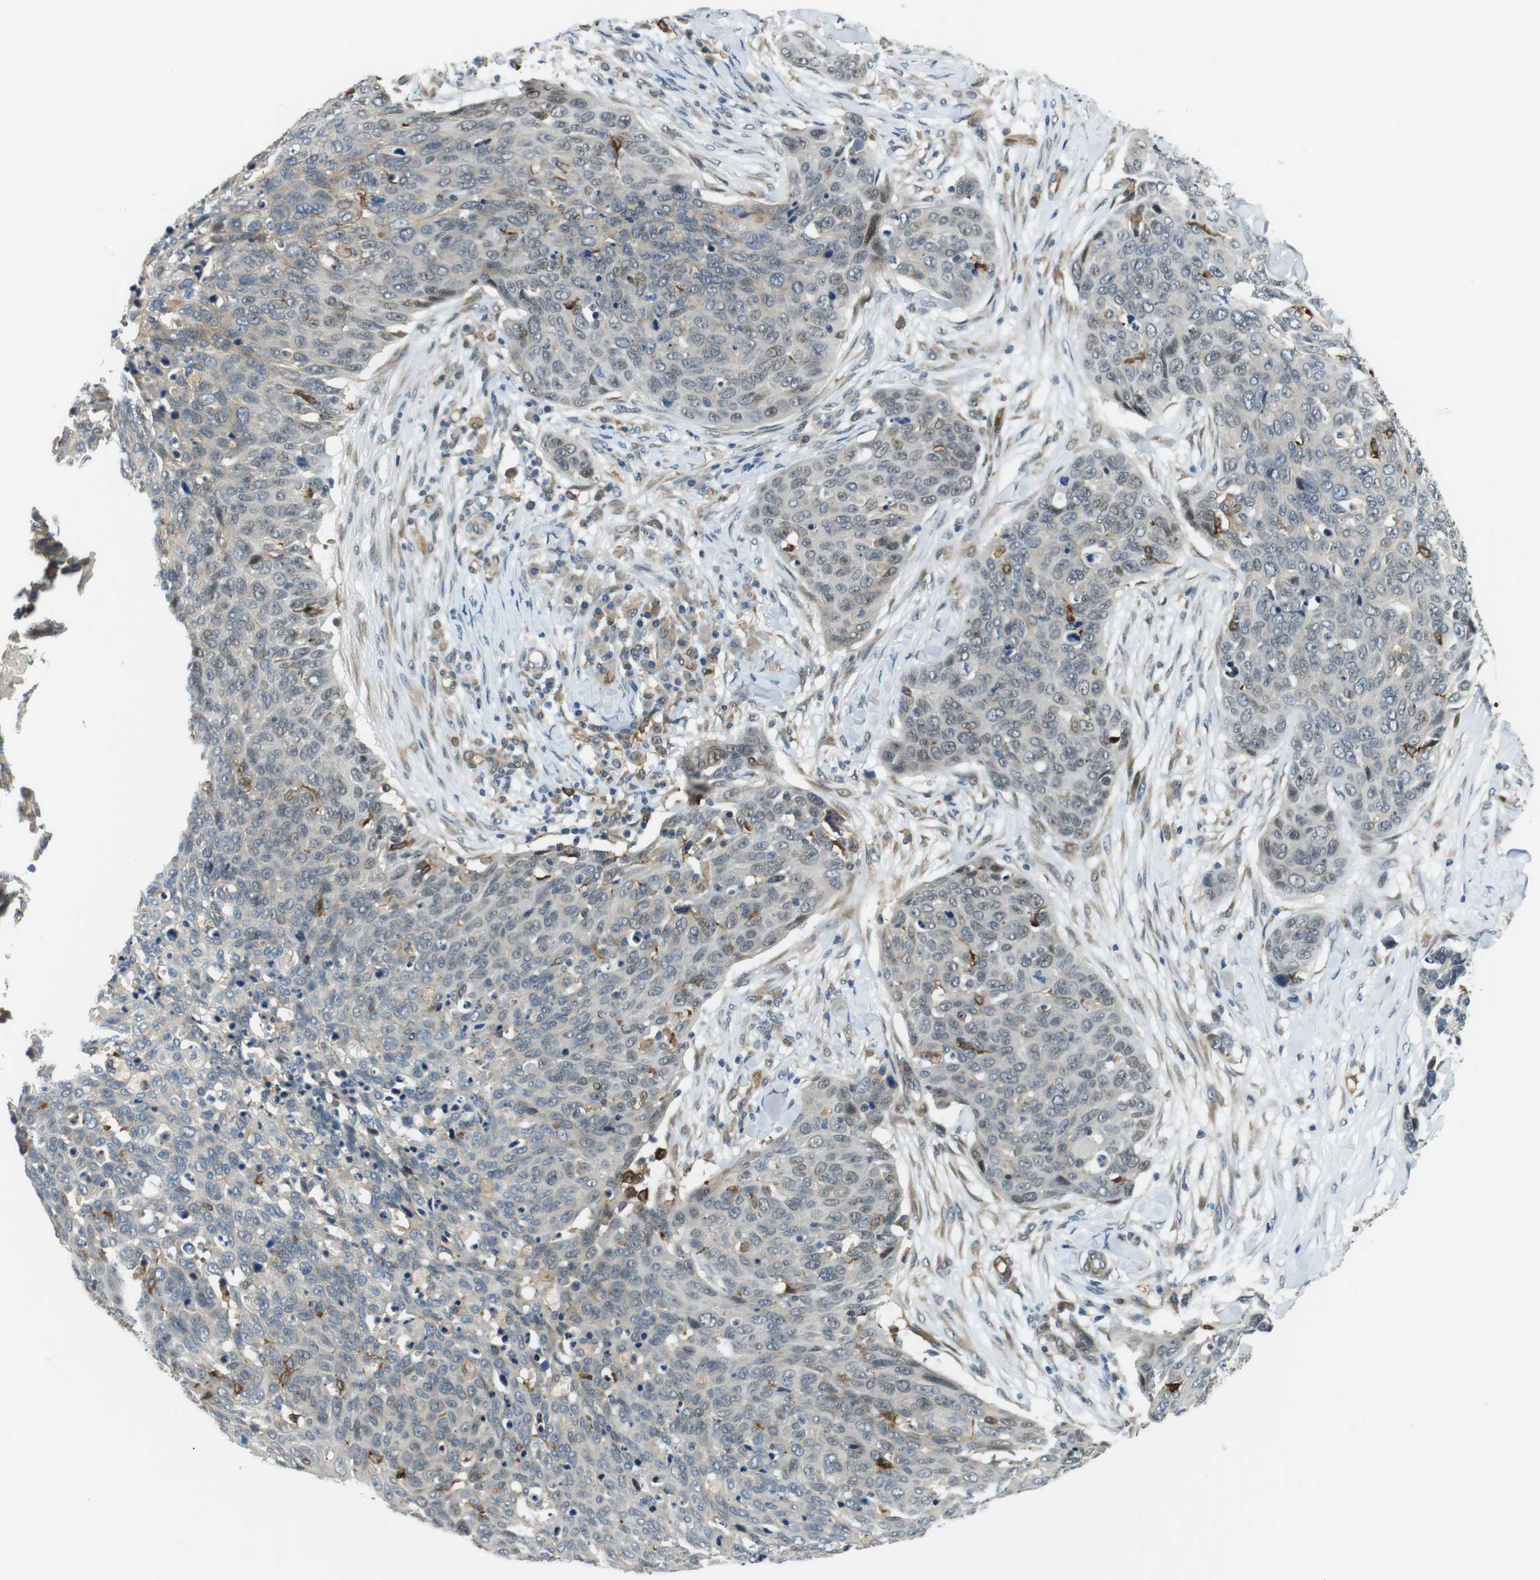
{"staining": {"intensity": "negative", "quantity": "none", "location": "none"}, "tissue": "skin cancer", "cell_type": "Tumor cells", "image_type": "cancer", "snomed": [{"axis": "morphology", "description": "Squamous cell carcinoma in situ, NOS"}, {"axis": "morphology", "description": "Squamous cell carcinoma, NOS"}, {"axis": "topography", "description": "Skin"}], "caption": "IHC of human skin cancer (squamous cell carcinoma) displays no expression in tumor cells. (DAB immunohistochemistry, high magnification).", "gene": "PALD1", "patient": {"sex": "male", "age": 93}}